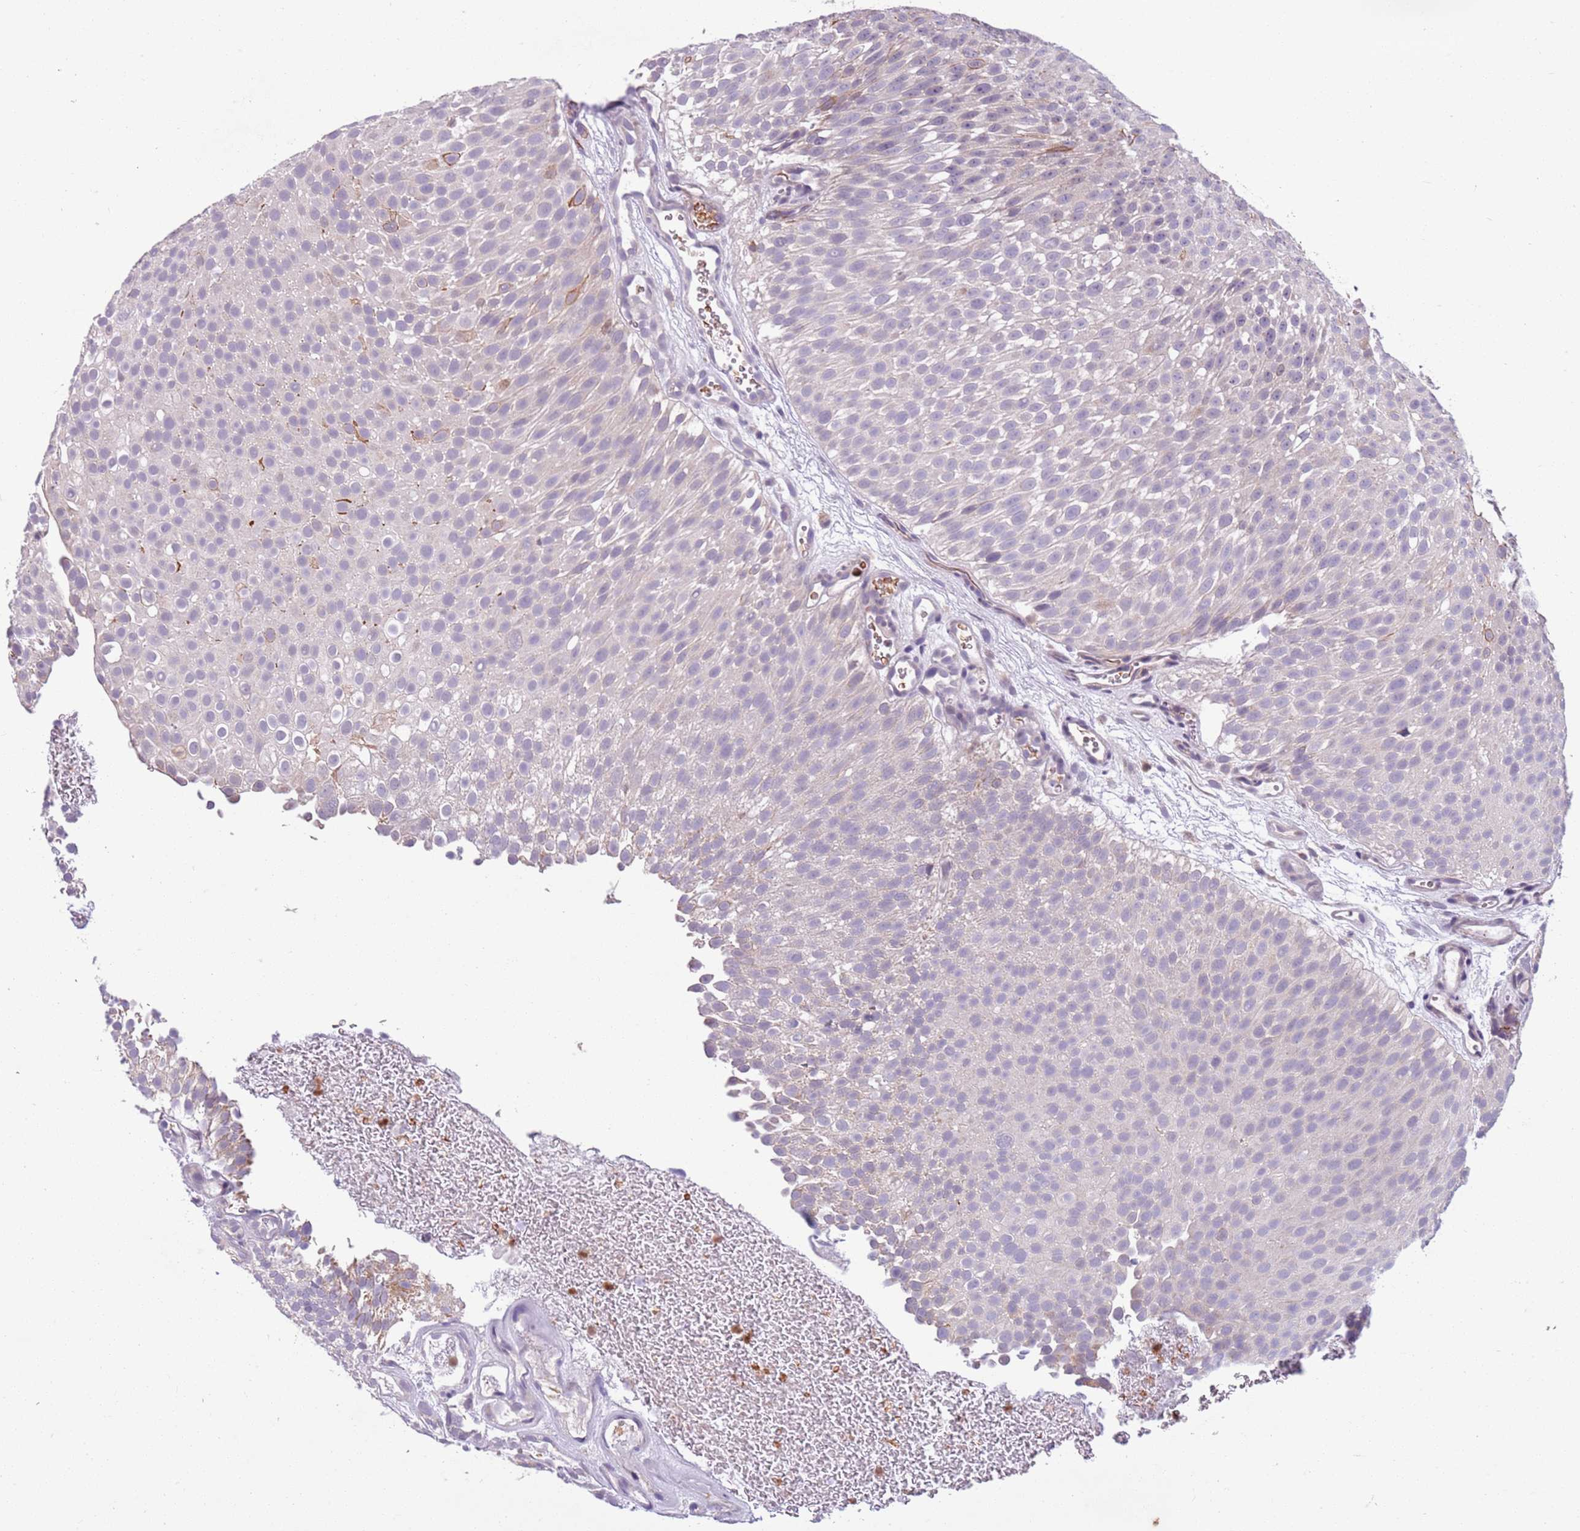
{"staining": {"intensity": "negative", "quantity": "none", "location": "none"}, "tissue": "urothelial cancer", "cell_type": "Tumor cells", "image_type": "cancer", "snomed": [{"axis": "morphology", "description": "Urothelial carcinoma, Low grade"}, {"axis": "topography", "description": "Urinary bladder"}], "caption": "Urothelial carcinoma (low-grade) was stained to show a protein in brown. There is no significant positivity in tumor cells. (Brightfield microscopy of DAB immunohistochemistry (IHC) at high magnification).", "gene": "ADCY7", "patient": {"sex": "male", "age": 78}}